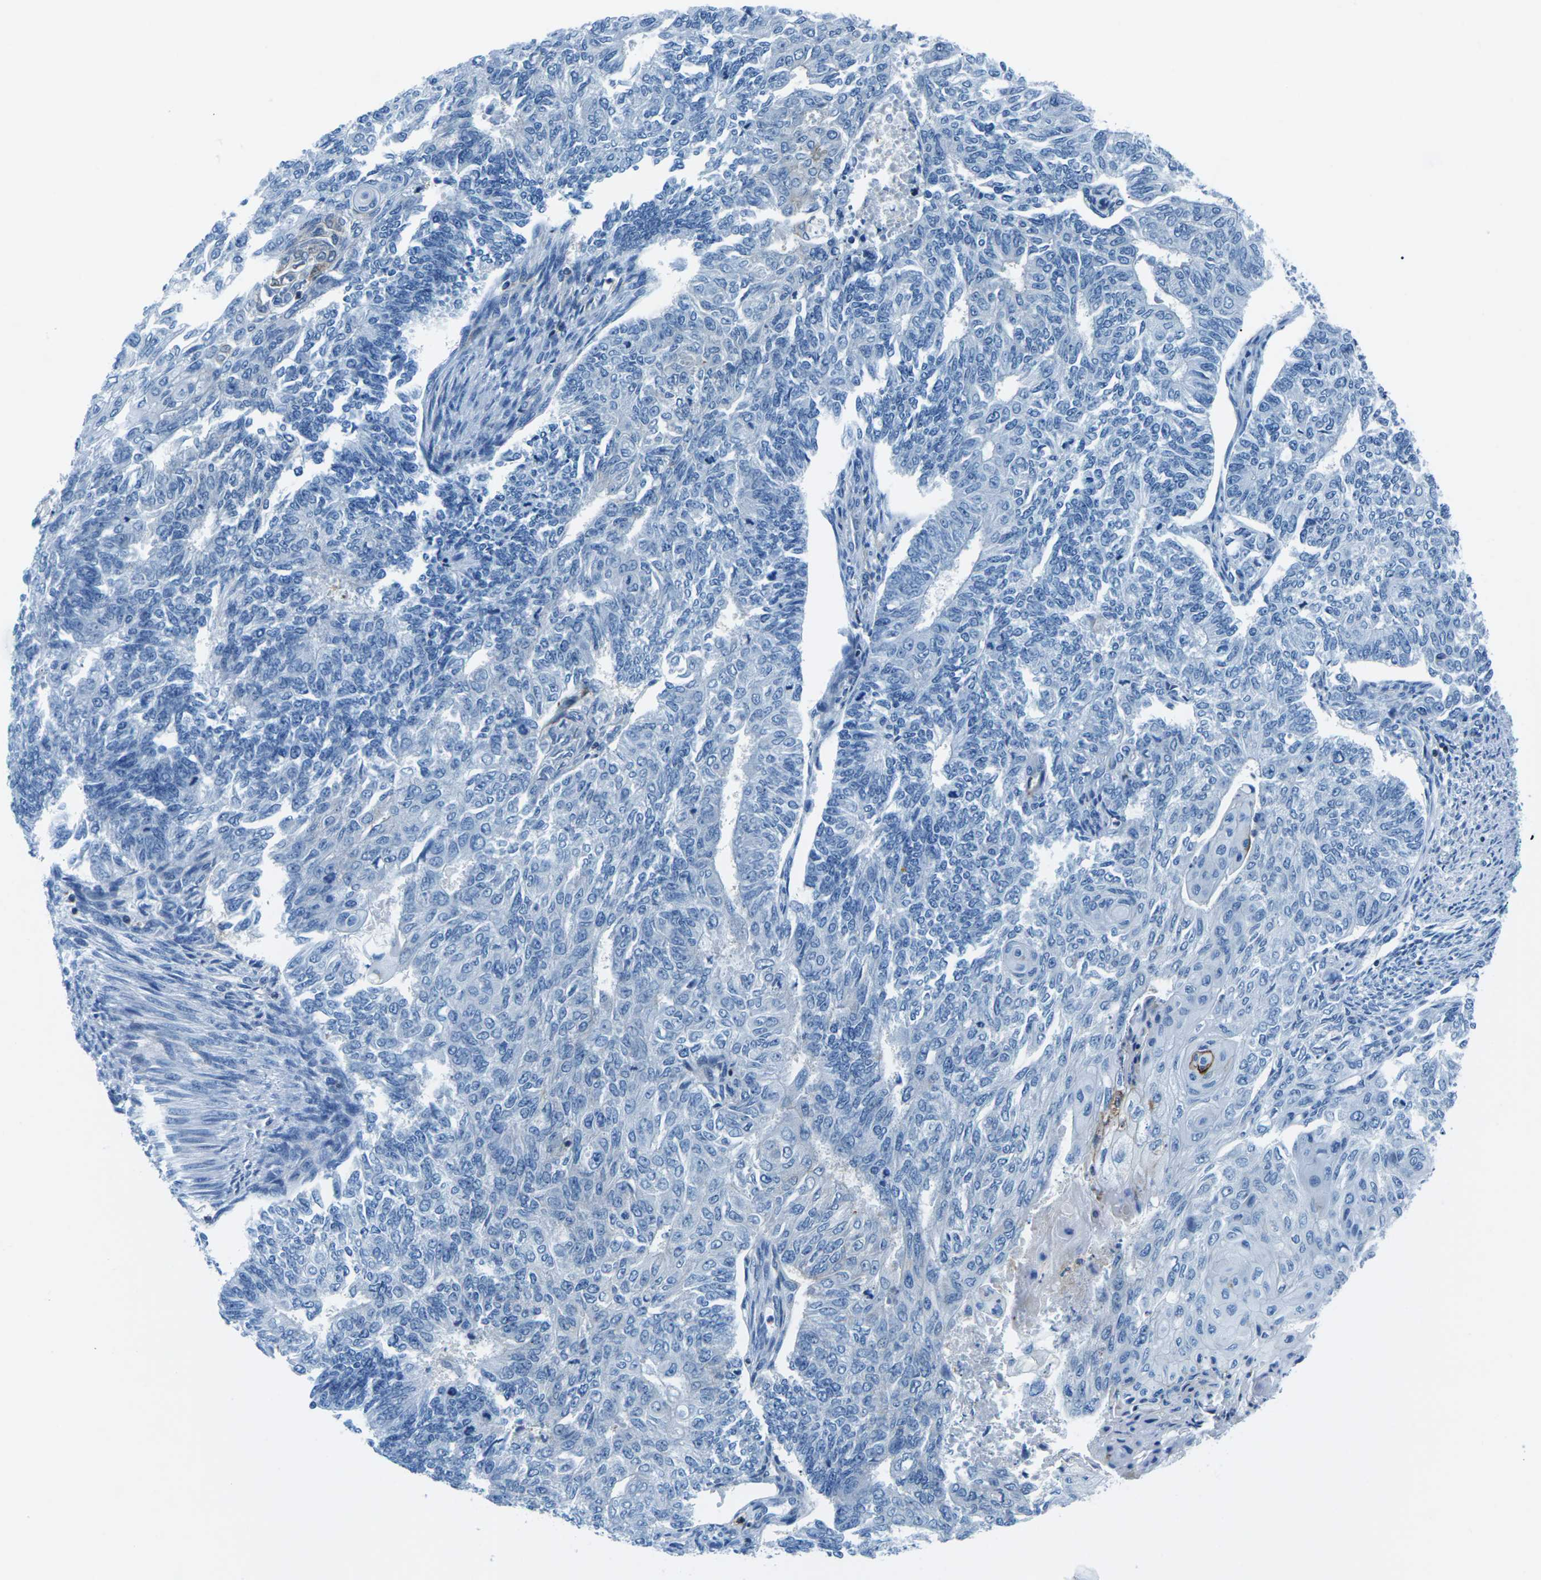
{"staining": {"intensity": "negative", "quantity": "none", "location": "none"}, "tissue": "endometrial cancer", "cell_type": "Tumor cells", "image_type": "cancer", "snomed": [{"axis": "morphology", "description": "Adenocarcinoma, NOS"}, {"axis": "topography", "description": "Endometrium"}], "caption": "This is an immunohistochemistry (IHC) micrograph of endometrial cancer (adenocarcinoma). There is no expression in tumor cells.", "gene": "SOCS4", "patient": {"sex": "female", "age": 32}}